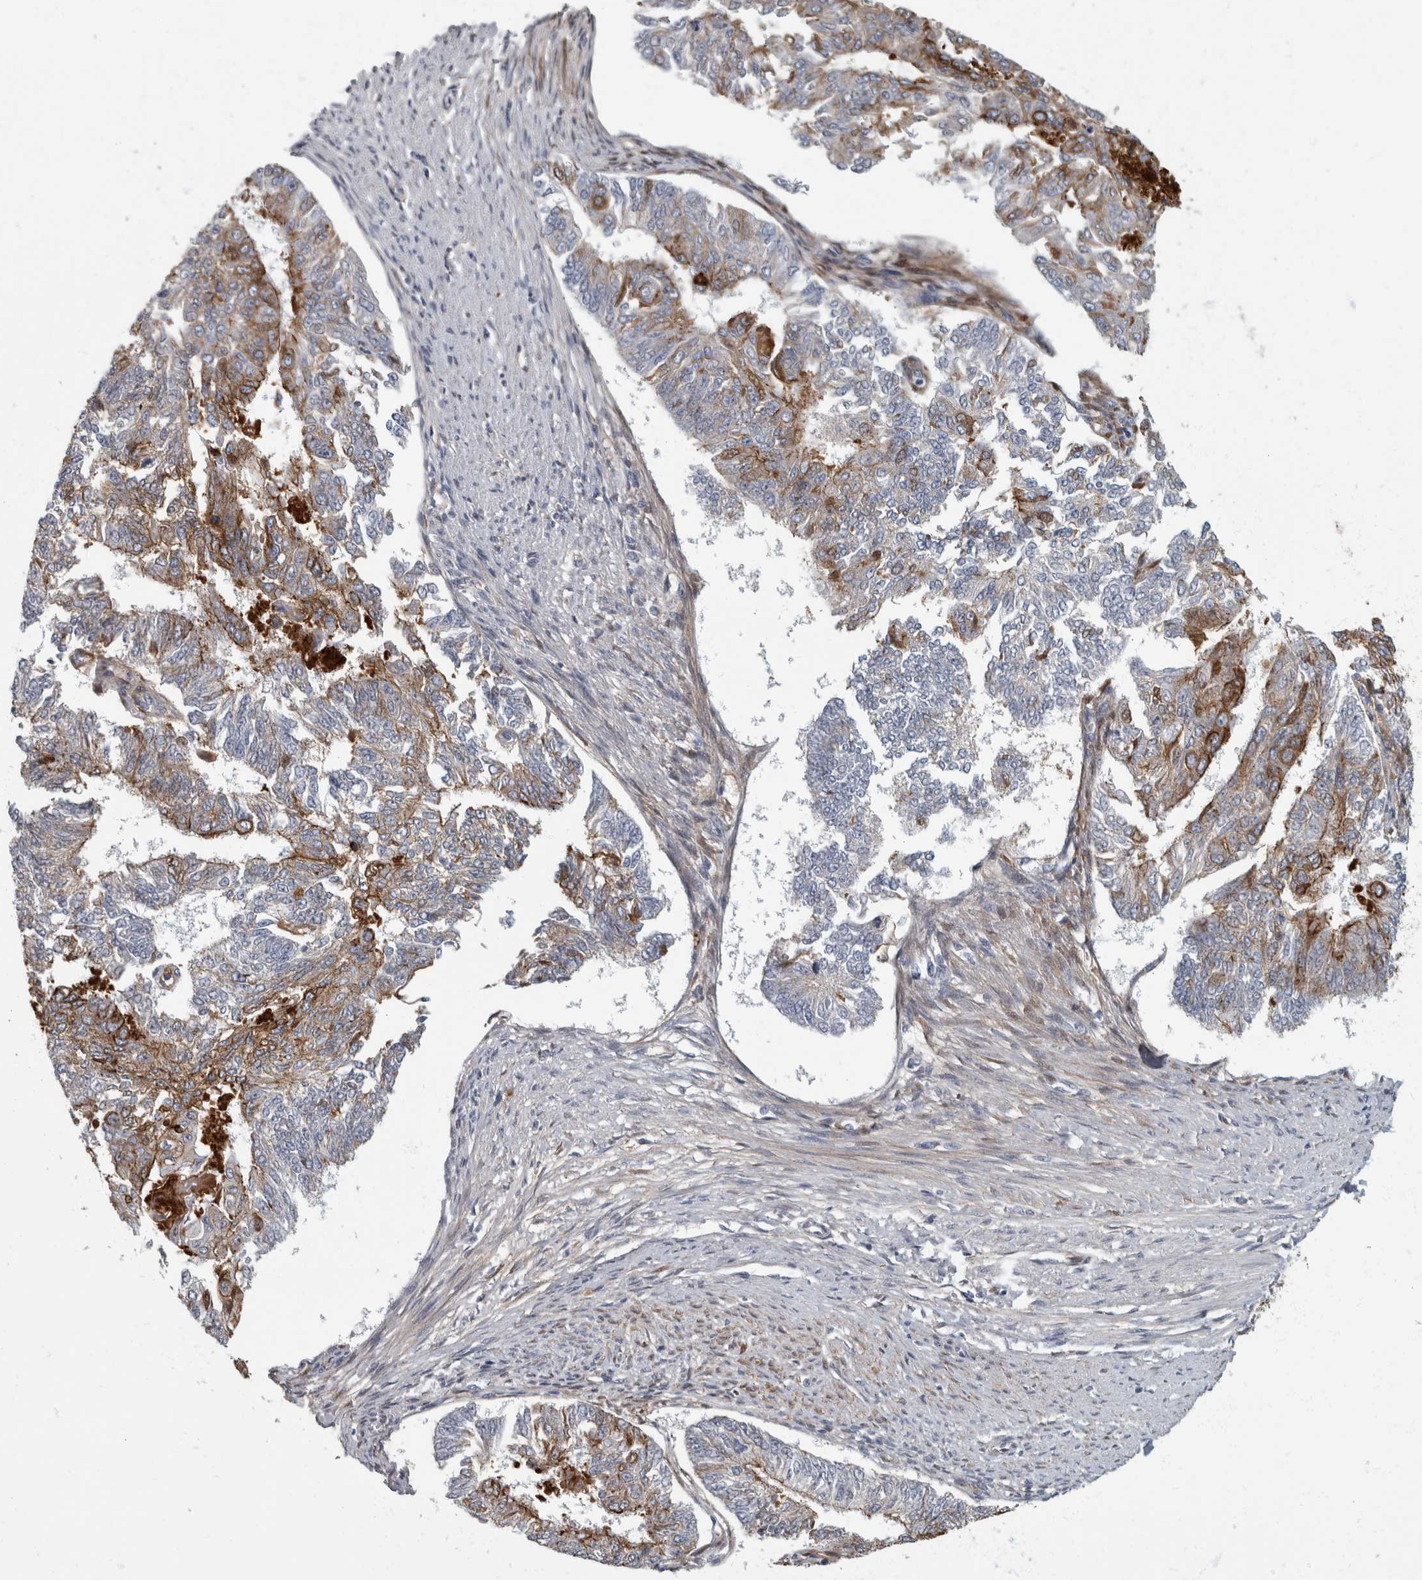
{"staining": {"intensity": "moderate", "quantity": "25%-75%", "location": "cytoplasmic/membranous"}, "tissue": "endometrial cancer", "cell_type": "Tumor cells", "image_type": "cancer", "snomed": [{"axis": "morphology", "description": "Adenocarcinoma, NOS"}, {"axis": "topography", "description": "Endometrium"}], "caption": "The micrograph reveals immunohistochemical staining of endometrial cancer (adenocarcinoma). There is moderate cytoplasmic/membranous staining is identified in about 25%-75% of tumor cells. (IHC, brightfield microscopy, high magnification).", "gene": "DSG2", "patient": {"sex": "female", "age": 32}}